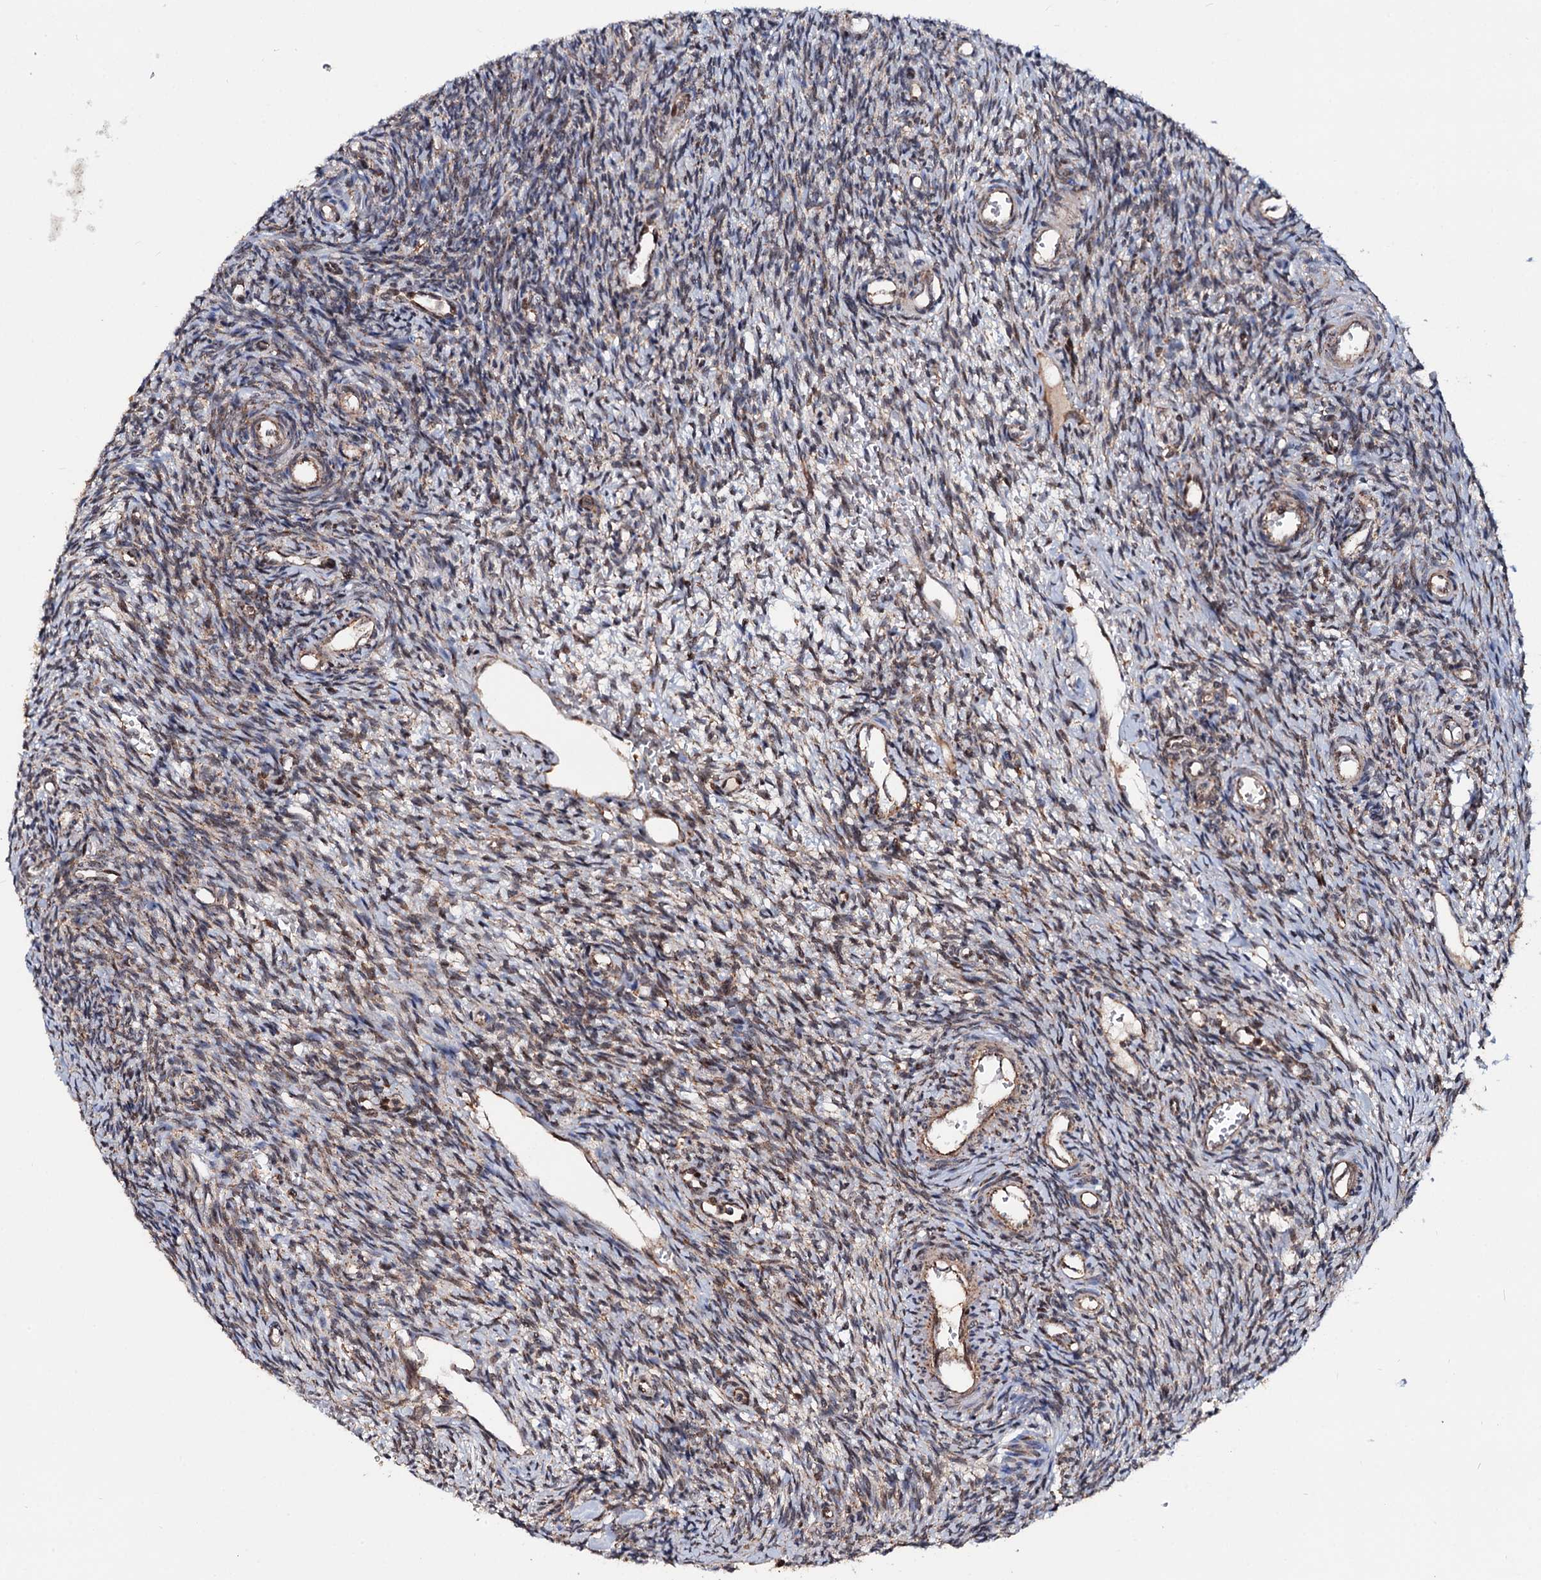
{"staining": {"intensity": "weak", "quantity": "25%-75%", "location": "cytoplasmic/membranous"}, "tissue": "ovary", "cell_type": "Ovarian stroma cells", "image_type": "normal", "snomed": [{"axis": "morphology", "description": "Normal tissue, NOS"}, {"axis": "topography", "description": "Ovary"}], "caption": "Immunohistochemistry (IHC) image of normal ovary stained for a protein (brown), which reveals low levels of weak cytoplasmic/membranous positivity in approximately 25%-75% of ovarian stroma cells.", "gene": "CEP76", "patient": {"sex": "female", "age": 39}}